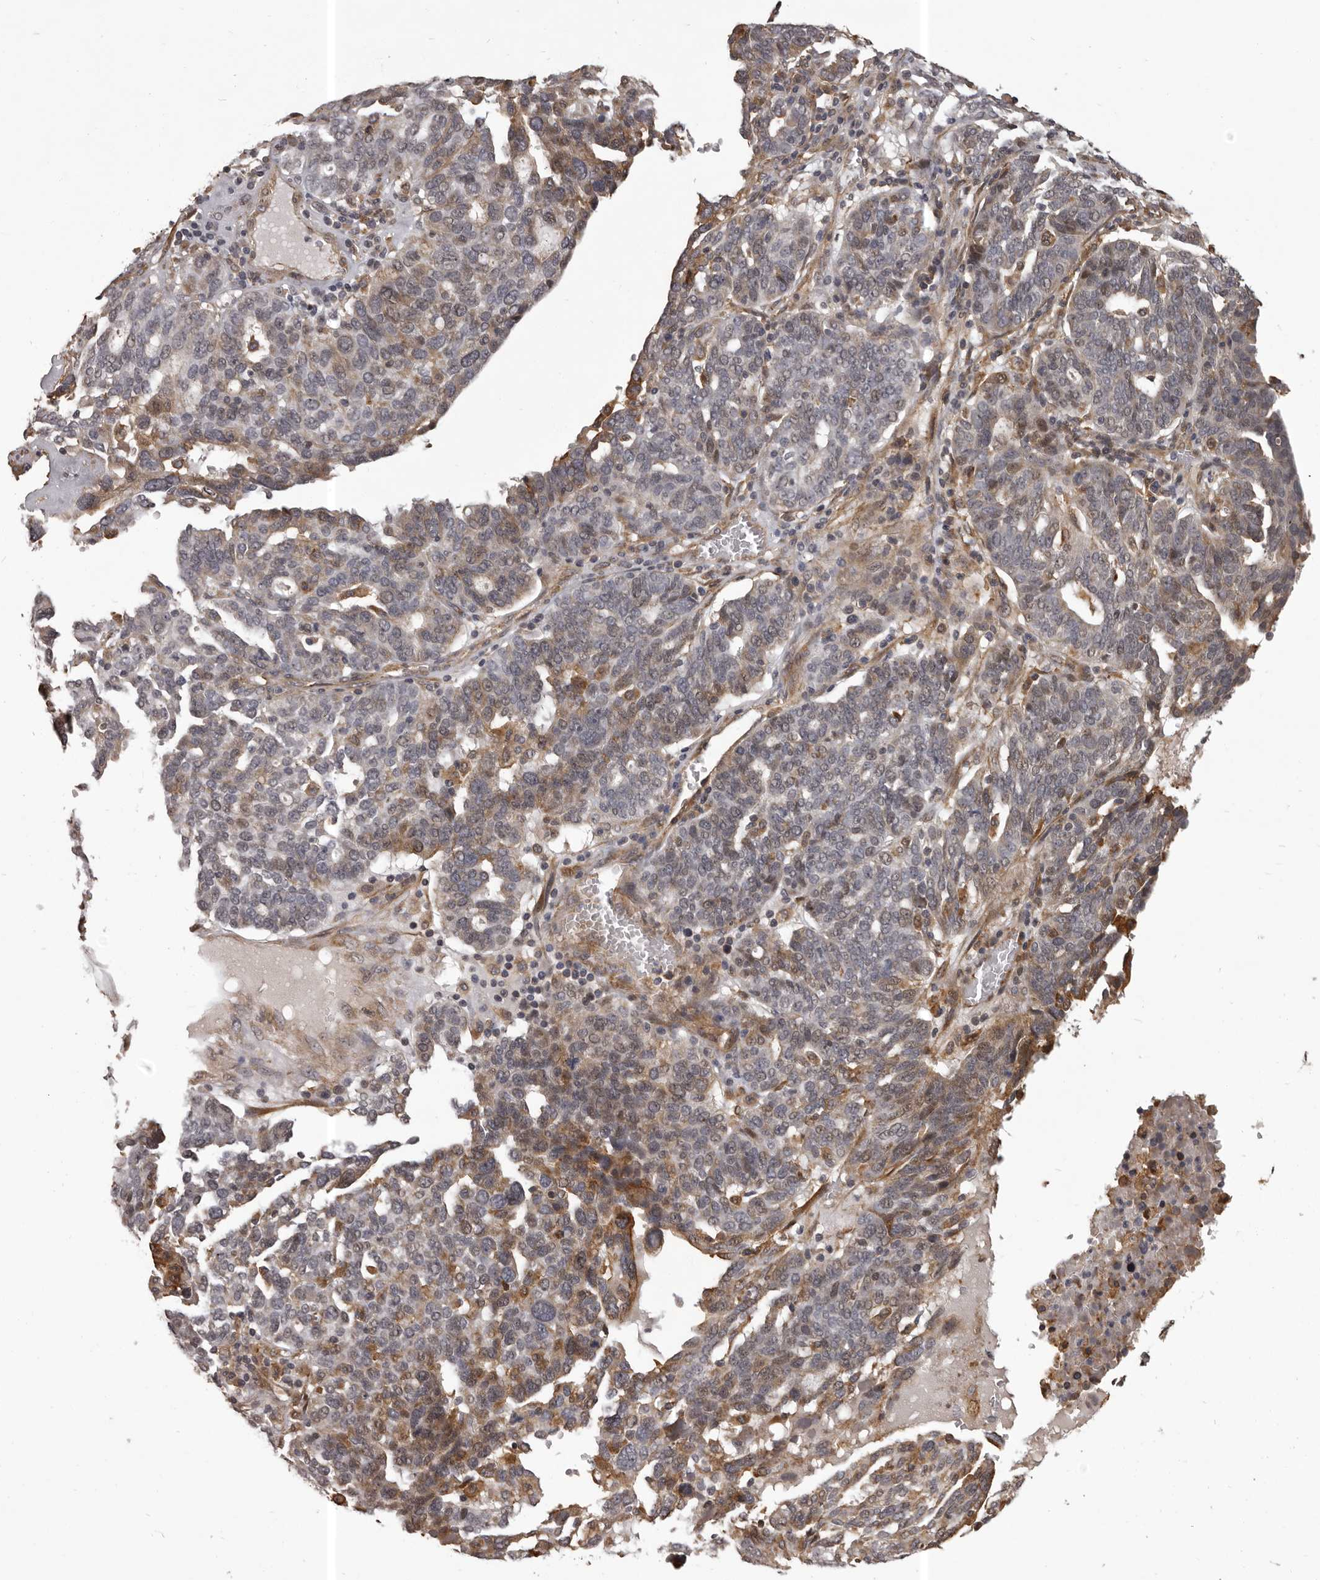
{"staining": {"intensity": "moderate", "quantity": "<25%", "location": "cytoplasmic/membranous"}, "tissue": "ovarian cancer", "cell_type": "Tumor cells", "image_type": "cancer", "snomed": [{"axis": "morphology", "description": "Cystadenocarcinoma, serous, NOS"}, {"axis": "topography", "description": "Ovary"}], "caption": "Human ovarian cancer stained for a protein (brown) demonstrates moderate cytoplasmic/membranous positive positivity in approximately <25% of tumor cells.", "gene": "SLITRK6", "patient": {"sex": "female", "age": 59}}